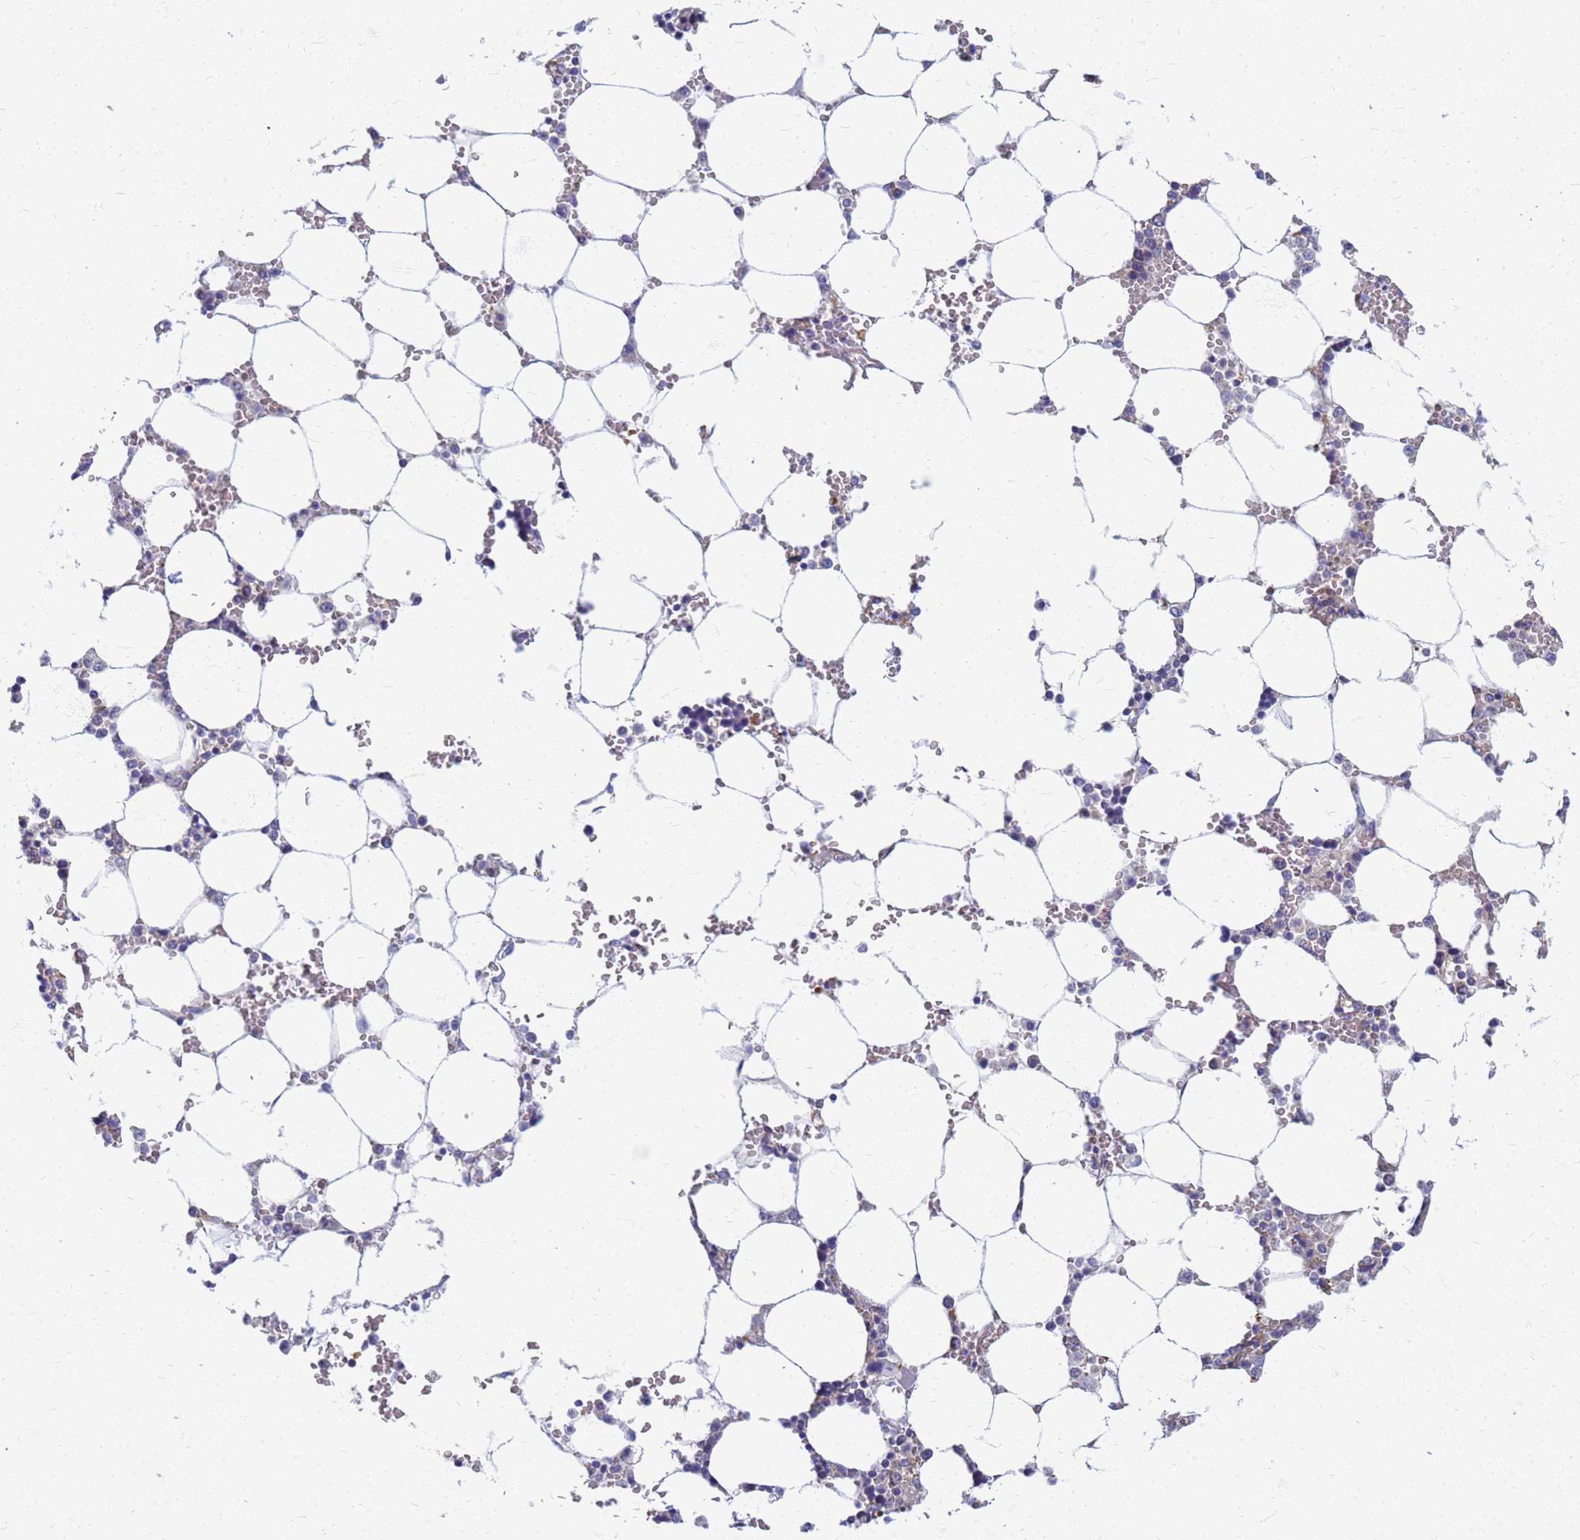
{"staining": {"intensity": "moderate", "quantity": "<25%", "location": "cytoplasmic/membranous"}, "tissue": "bone marrow", "cell_type": "Hematopoietic cells", "image_type": "normal", "snomed": [{"axis": "morphology", "description": "Normal tissue, NOS"}, {"axis": "topography", "description": "Bone marrow"}], "caption": "Brown immunohistochemical staining in benign human bone marrow demonstrates moderate cytoplasmic/membranous positivity in approximately <25% of hematopoietic cells. Immunohistochemistry (ihc) stains the protein in brown and the nuclei are stained blue.", "gene": "EEA1", "patient": {"sex": "male", "age": 64}}